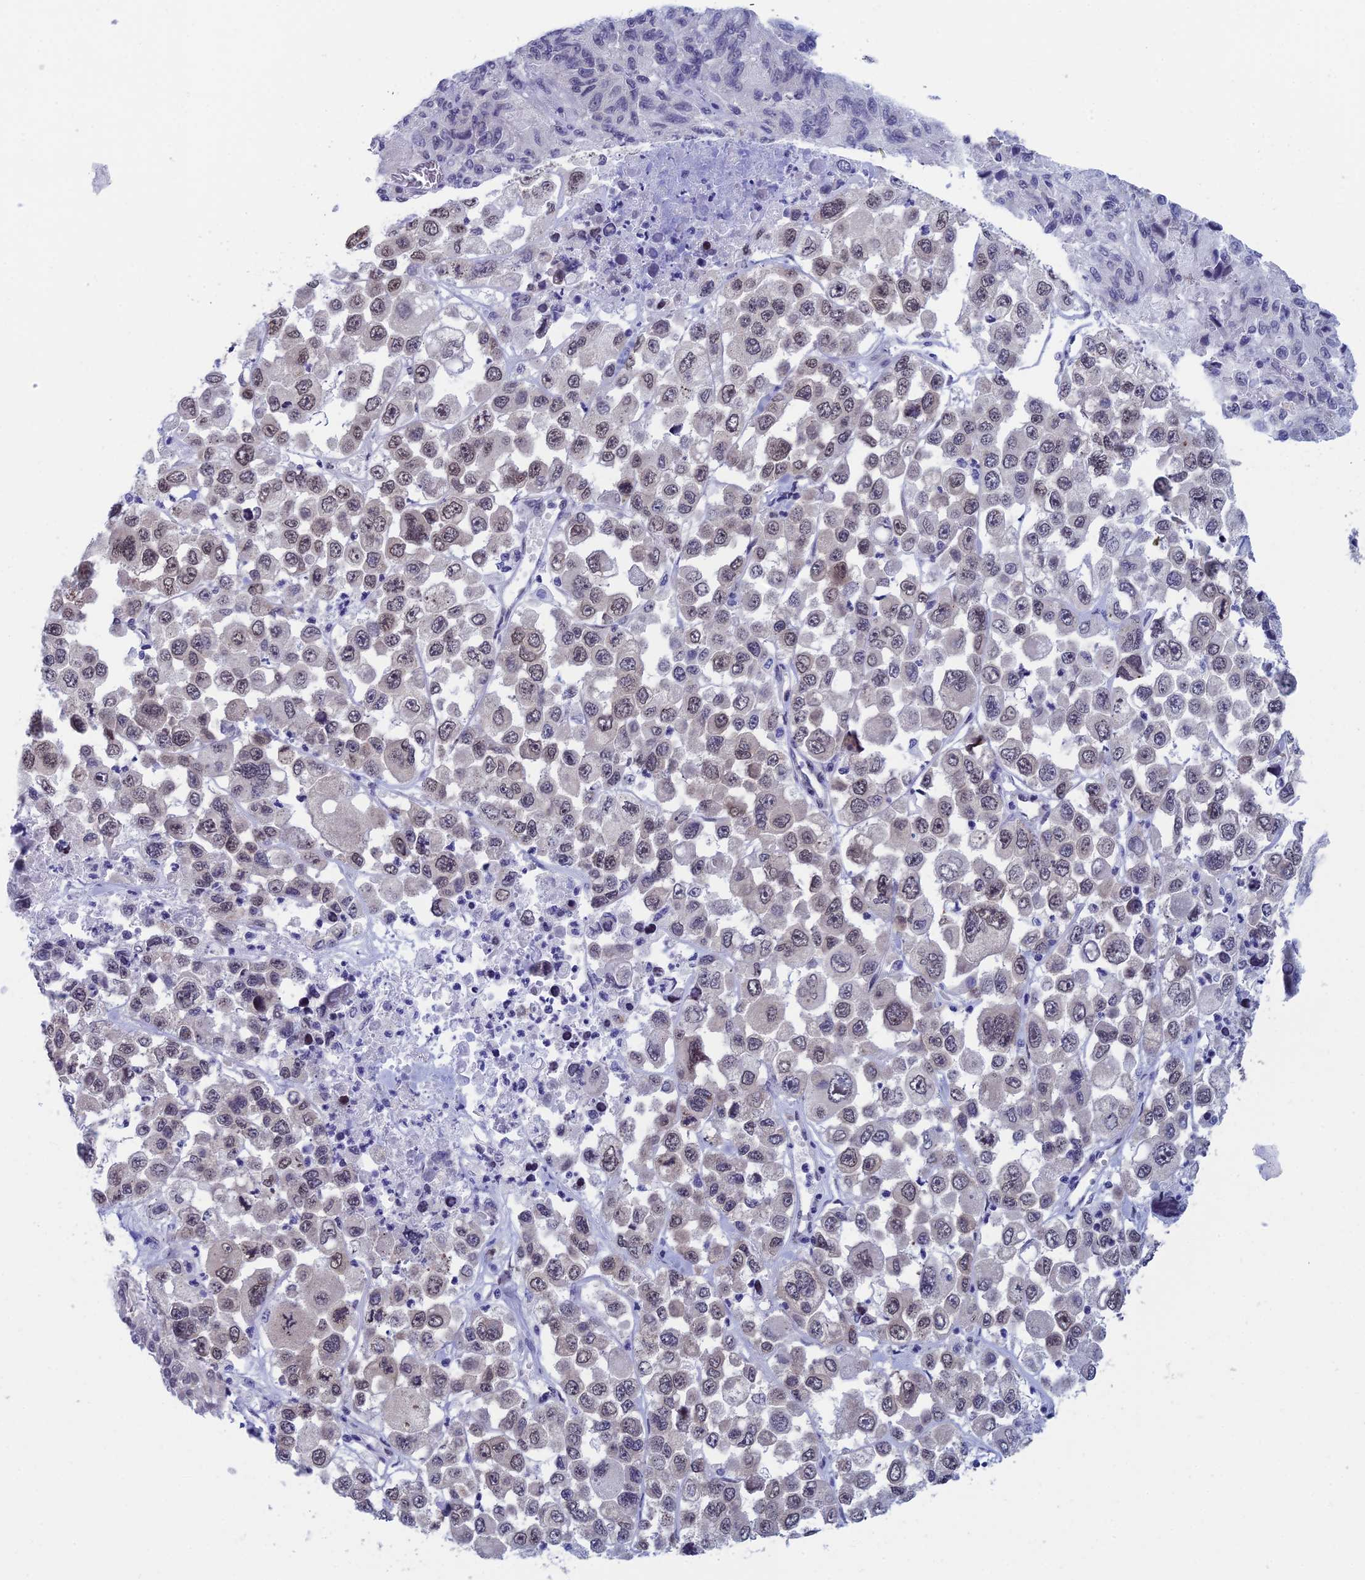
{"staining": {"intensity": "weak", "quantity": "25%-75%", "location": "nuclear"}, "tissue": "melanoma", "cell_type": "Tumor cells", "image_type": "cancer", "snomed": [{"axis": "morphology", "description": "Malignant melanoma, Metastatic site"}, {"axis": "topography", "description": "Lymph node"}], "caption": "There is low levels of weak nuclear expression in tumor cells of malignant melanoma (metastatic site), as demonstrated by immunohistochemical staining (brown color).", "gene": "NABP2", "patient": {"sex": "female", "age": 54}}